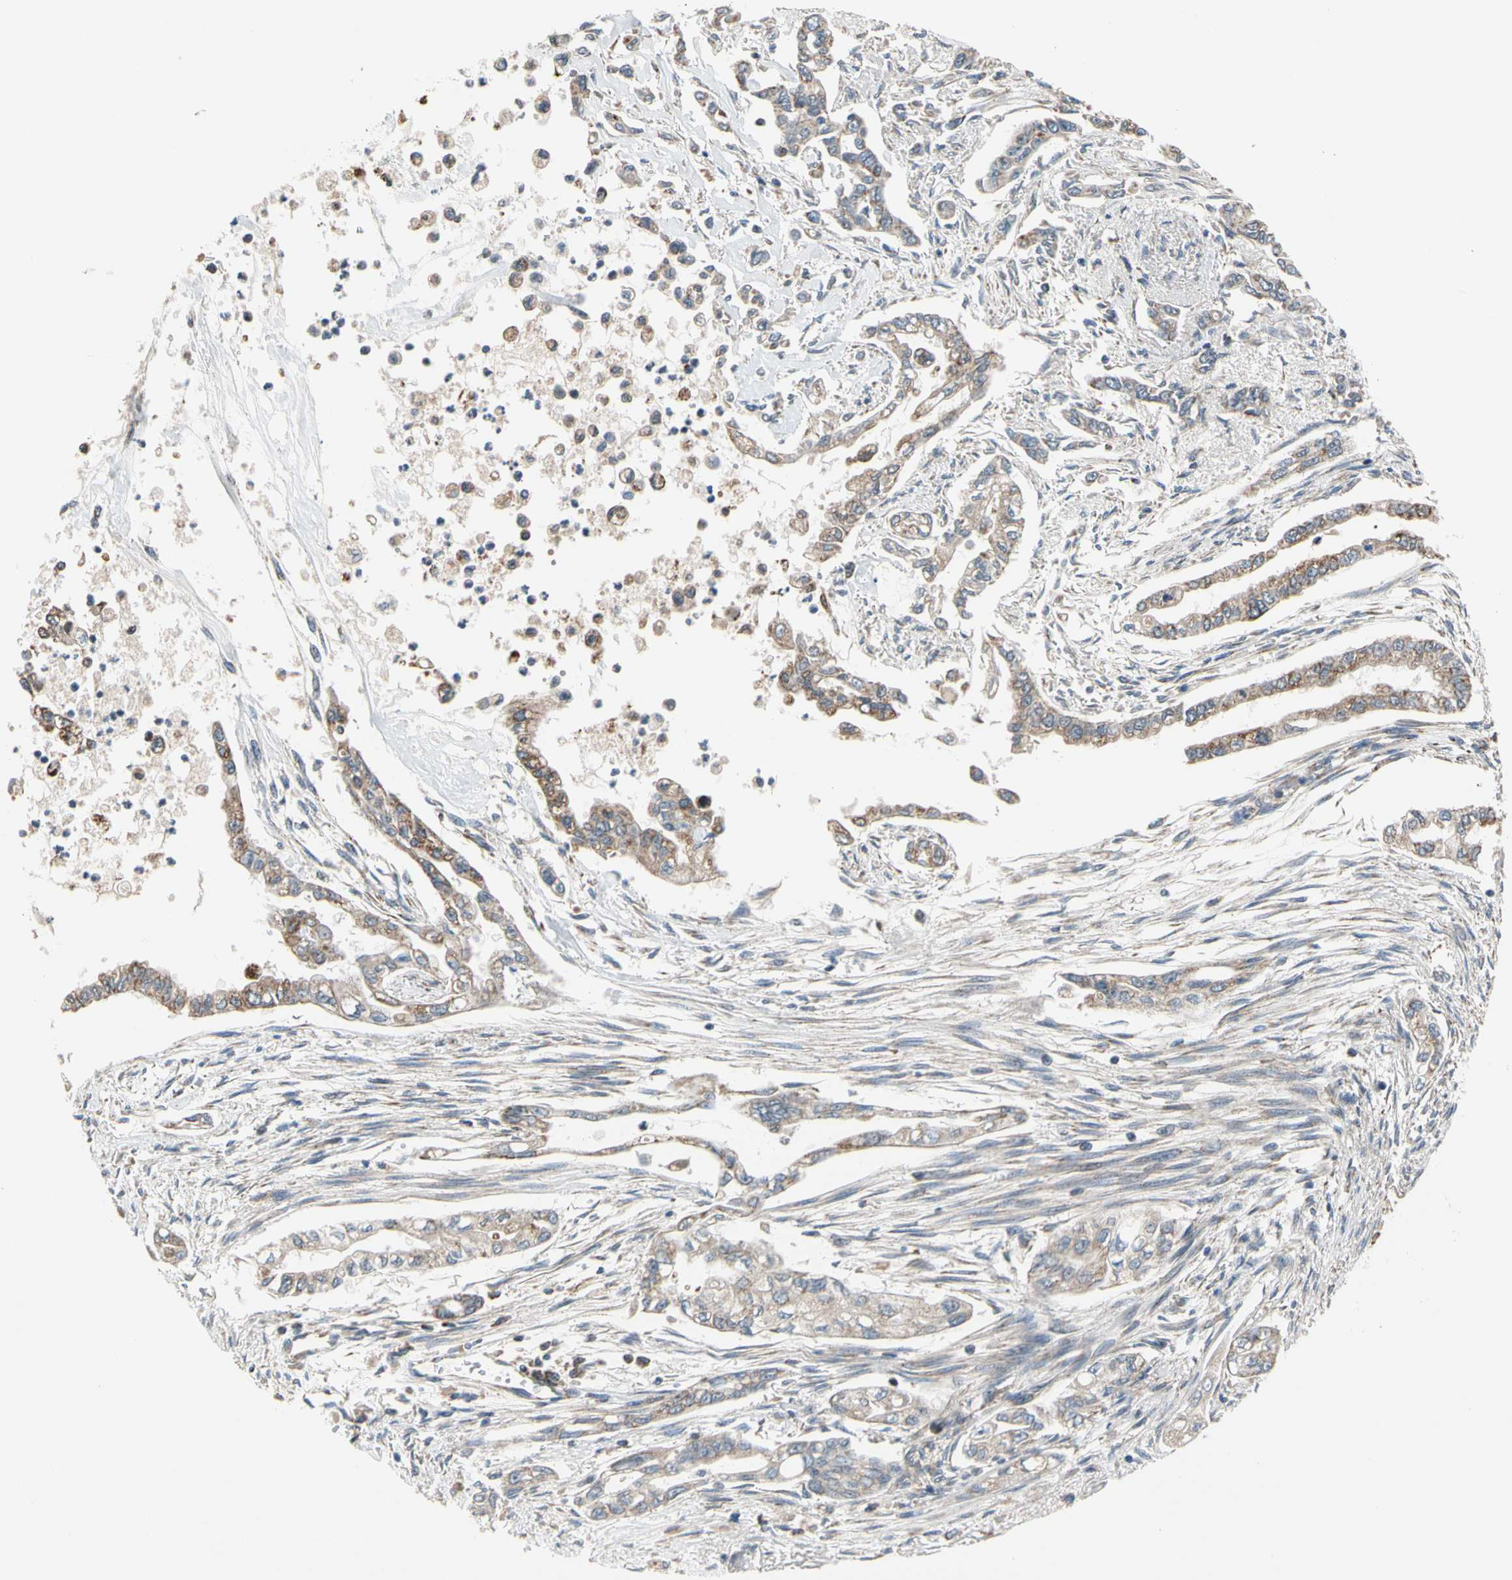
{"staining": {"intensity": "weak", "quantity": ">75%", "location": "cytoplasmic/membranous"}, "tissue": "pancreatic cancer", "cell_type": "Tumor cells", "image_type": "cancer", "snomed": [{"axis": "morphology", "description": "Normal tissue, NOS"}, {"axis": "topography", "description": "Pancreas"}], "caption": "Approximately >75% of tumor cells in human pancreatic cancer exhibit weak cytoplasmic/membranous protein expression as visualized by brown immunohistochemical staining.", "gene": "KHDC4", "patient": {"sex": "male", "age": 42}}